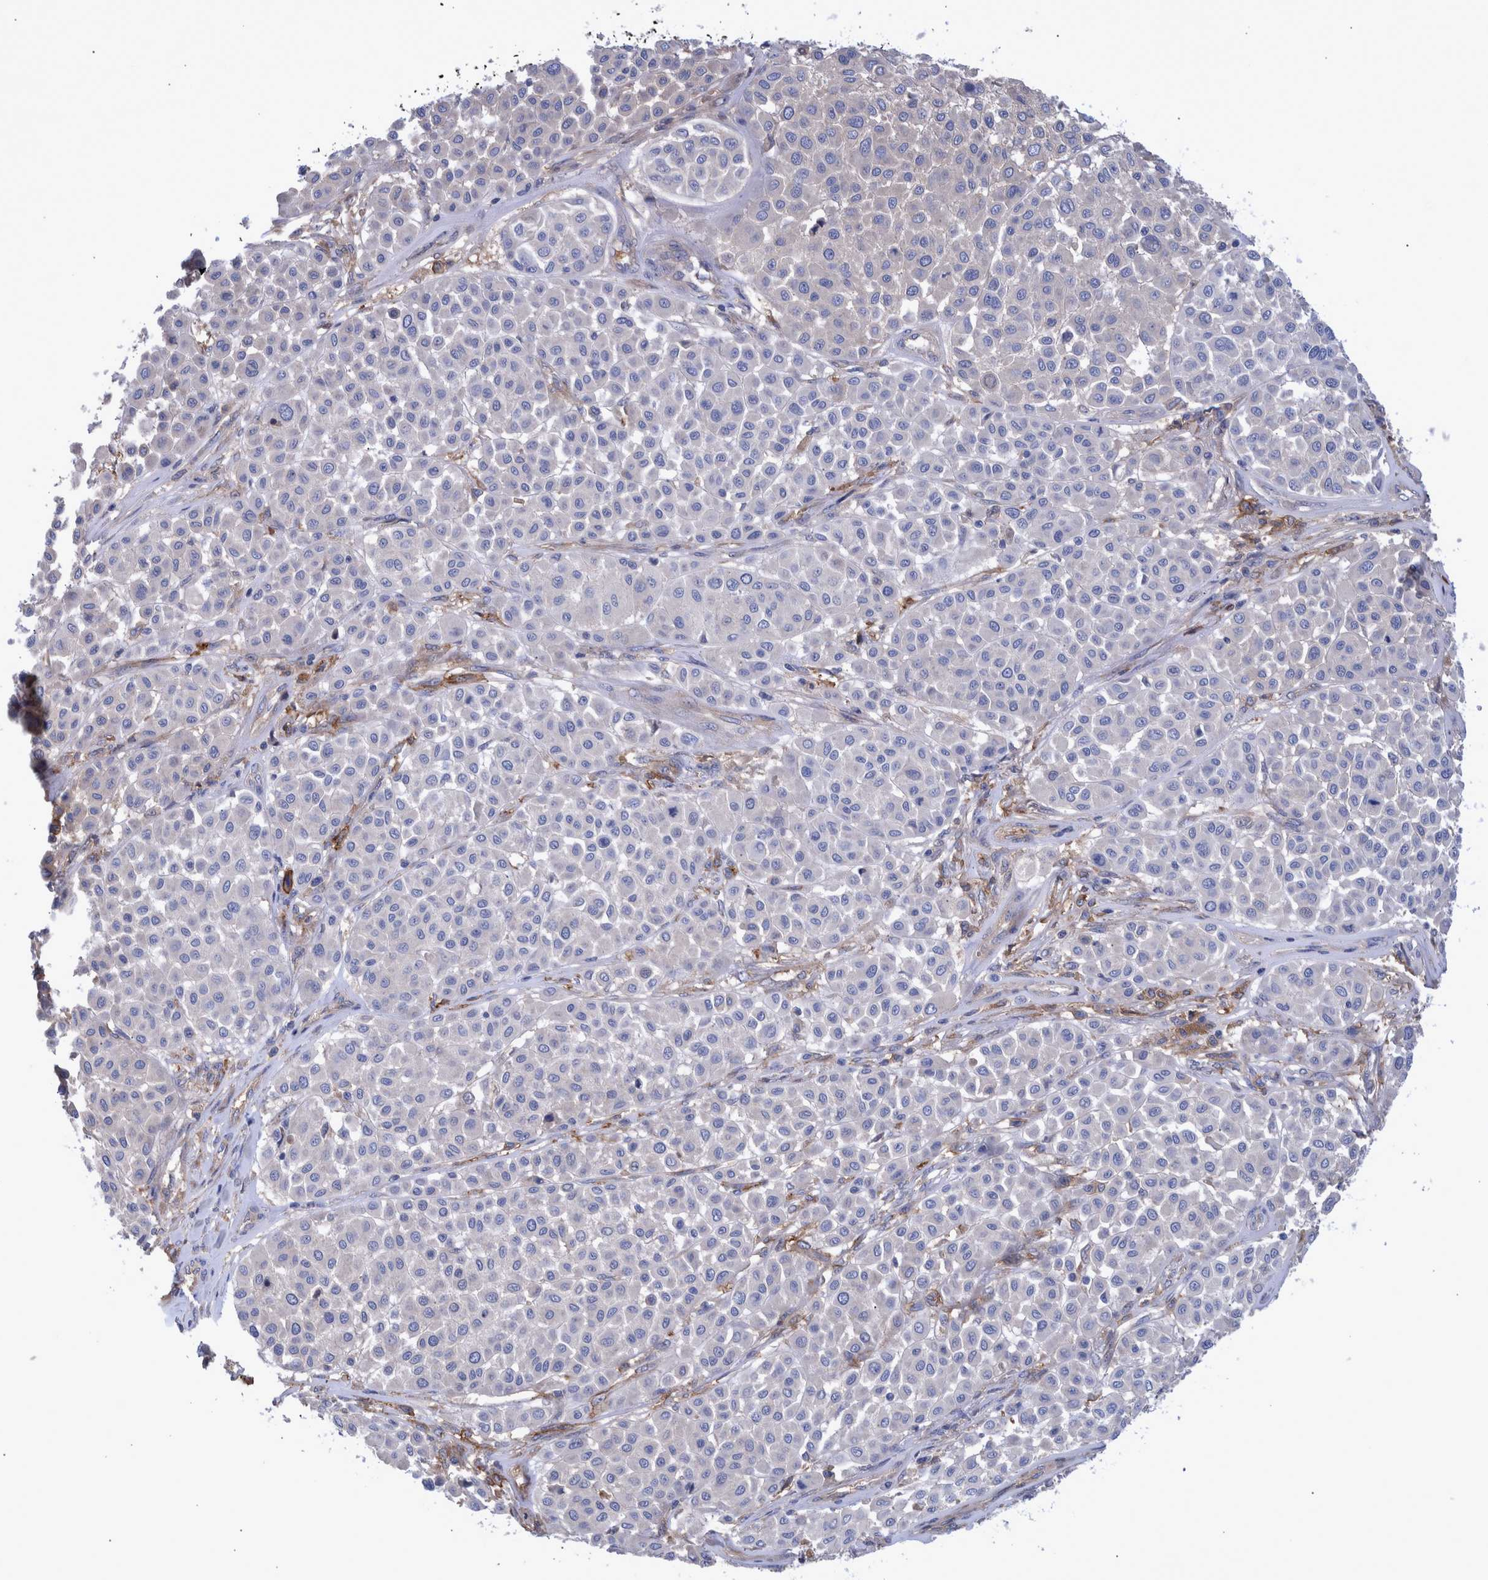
{"staining": {"intensity": "negative", "quantity": "none", "location": "none"}, "tissue": "melanoma", "cell_type": "Tumor cells", "image_type": "cancer", "snomed": [{"axis": "morphology", "description": "Malignant melanoma, Metastatic site"}, {"axis": "topography", "description": "Soft tissue"}], "caption": "This is a photomicrograph of immunohistochemistry staining of melanoma, which shows no staining in tumor cells.", "gene": "DLL4", "patient": {"sex": "male", "age": 41}}